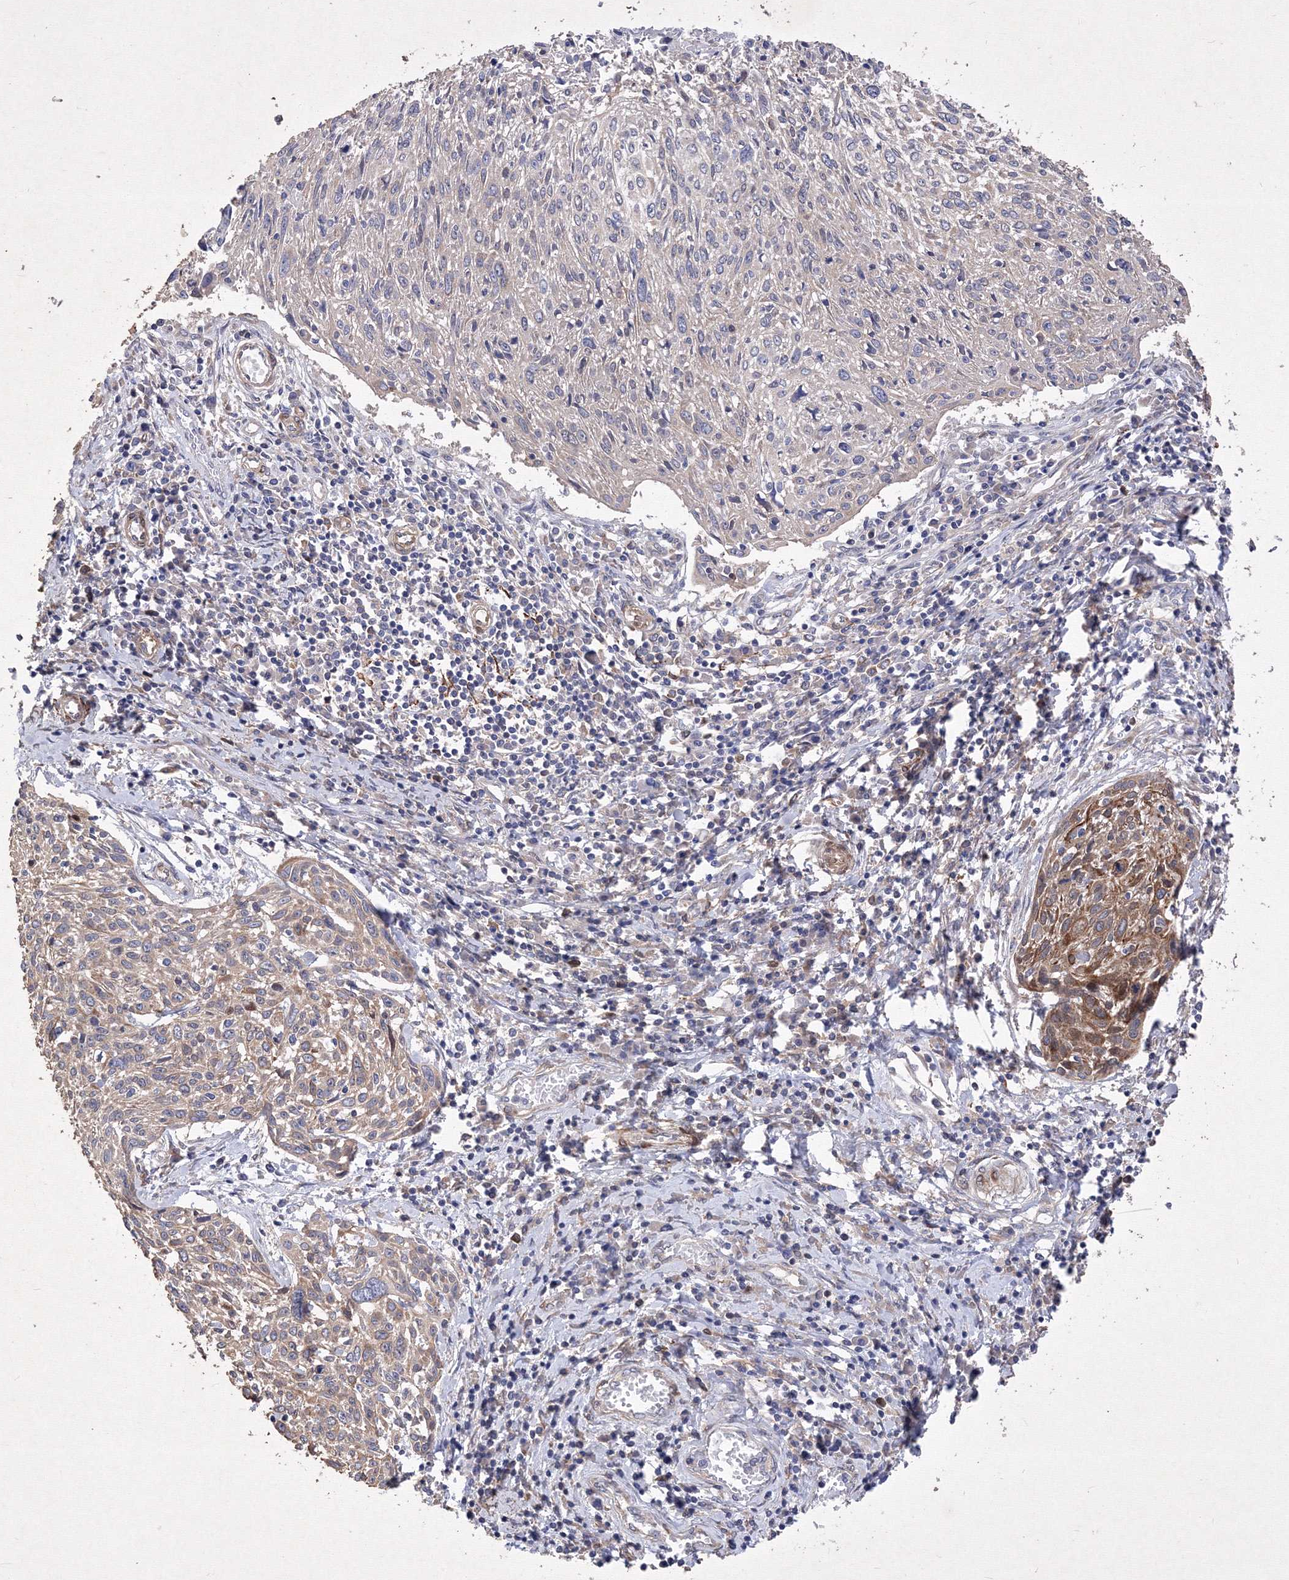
{"staining": {"intensity": "moderate", "quantity": "<25%", "location": "cytoplasmic/membranous"}, "tissue": "cervical cancer", "cell_type": "Tumor cells", "image_type": "cancer", "snomed": [{"axis": "morphology", "description": "Squamous cell carcinoma, NOS"}, {"axis": "topography", "description": "Cervix"}], "caption": "Approximately <25% of tumor cells in cervical squamous cell carcinoma reveal moderate cytoplasmic/membranous protein positivity as visualized by brown immunohistochemical staining.", "gene": "SNX18", "patient": {"sex": "female", "age": 51}}